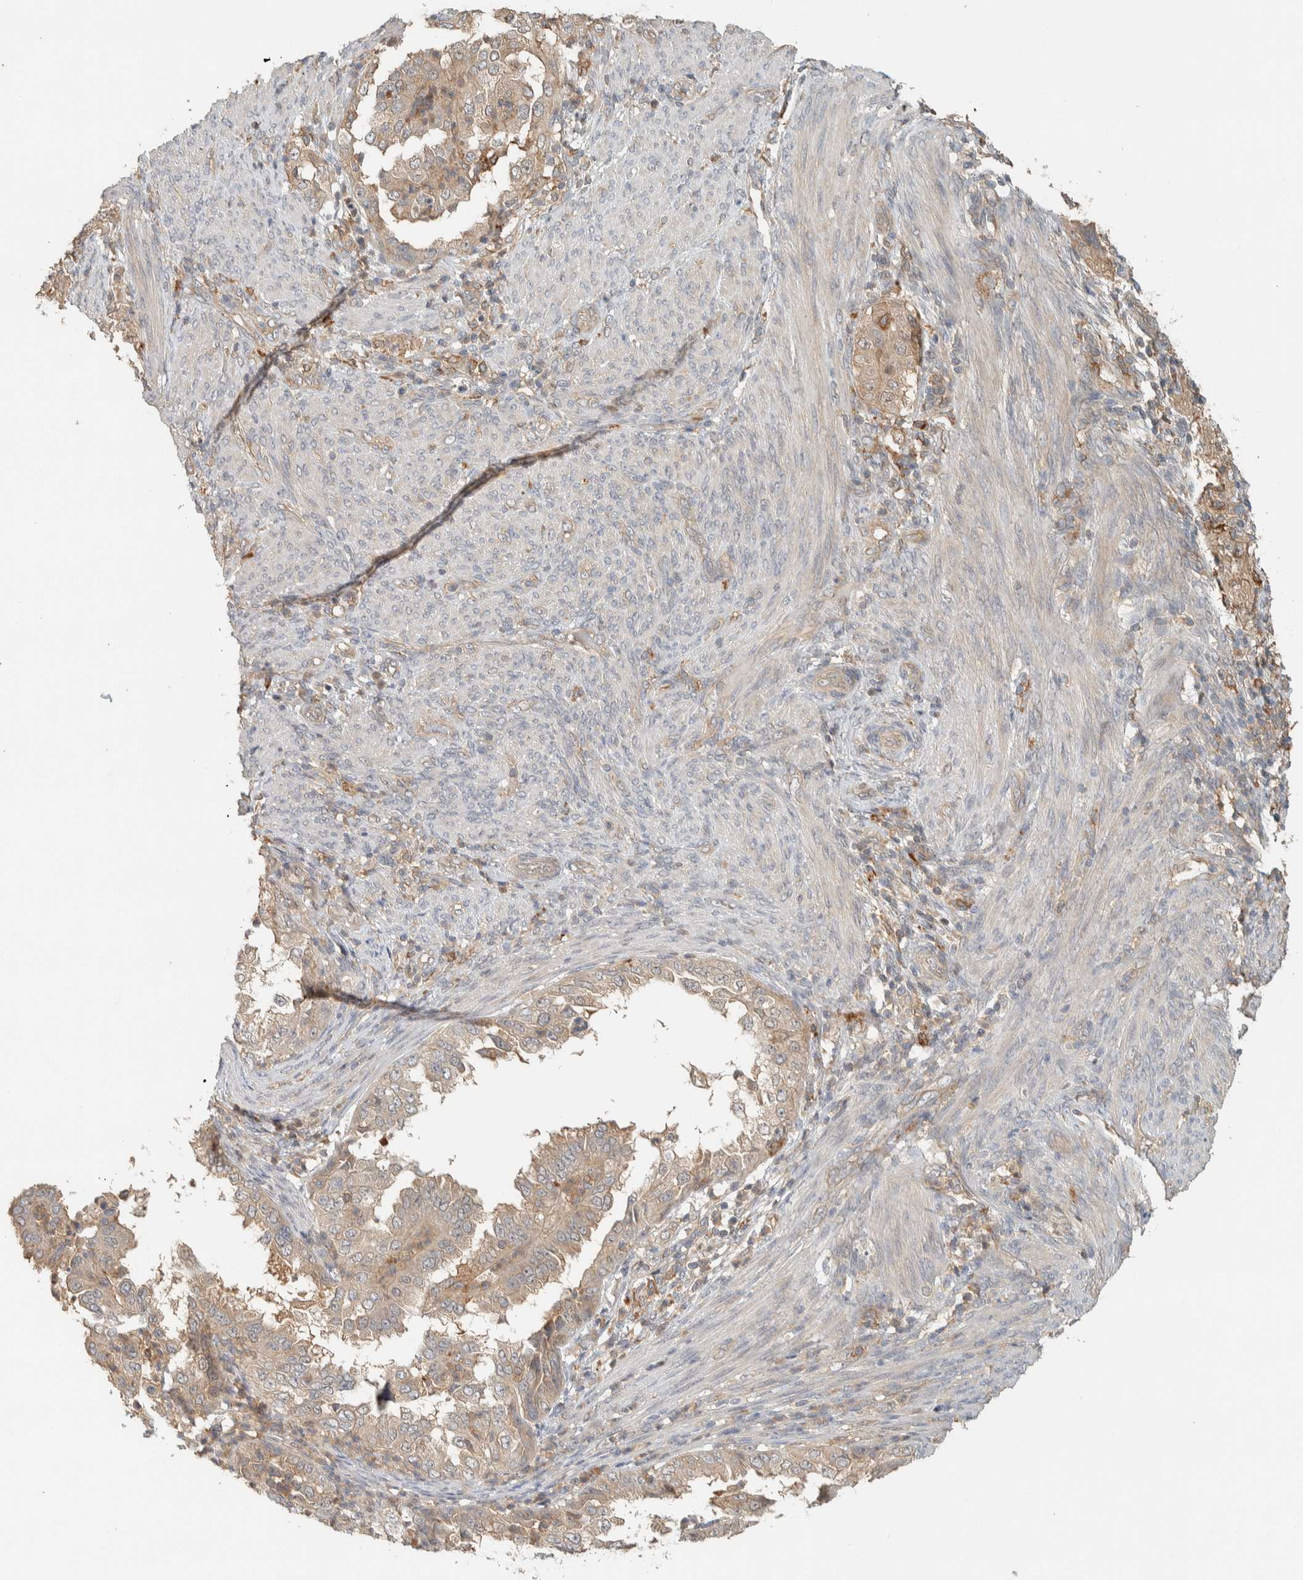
{"staining": {"intensity": "weak", "quantity": ">75%", "location": "cytoplasmic/membranous"}, "tissue": "endometrial cancer", "cell_type": "Tumor cells", "image_type": "cancer", "snomed": [{"axis": "morphology", "description": "Adenocarcinoma, NOS"}, {"axis": "topography", "description": "Endometrium"}], "caption": "Approximately >75% of tumor cells in human adenocarcinoma (endometrial) display weak cytoplasmic/membranous protein staining as visualized by brown immunohistochemical staining.", "gene": "RAB11FIP1", "patient": {"sex": "female", "age": 85}}